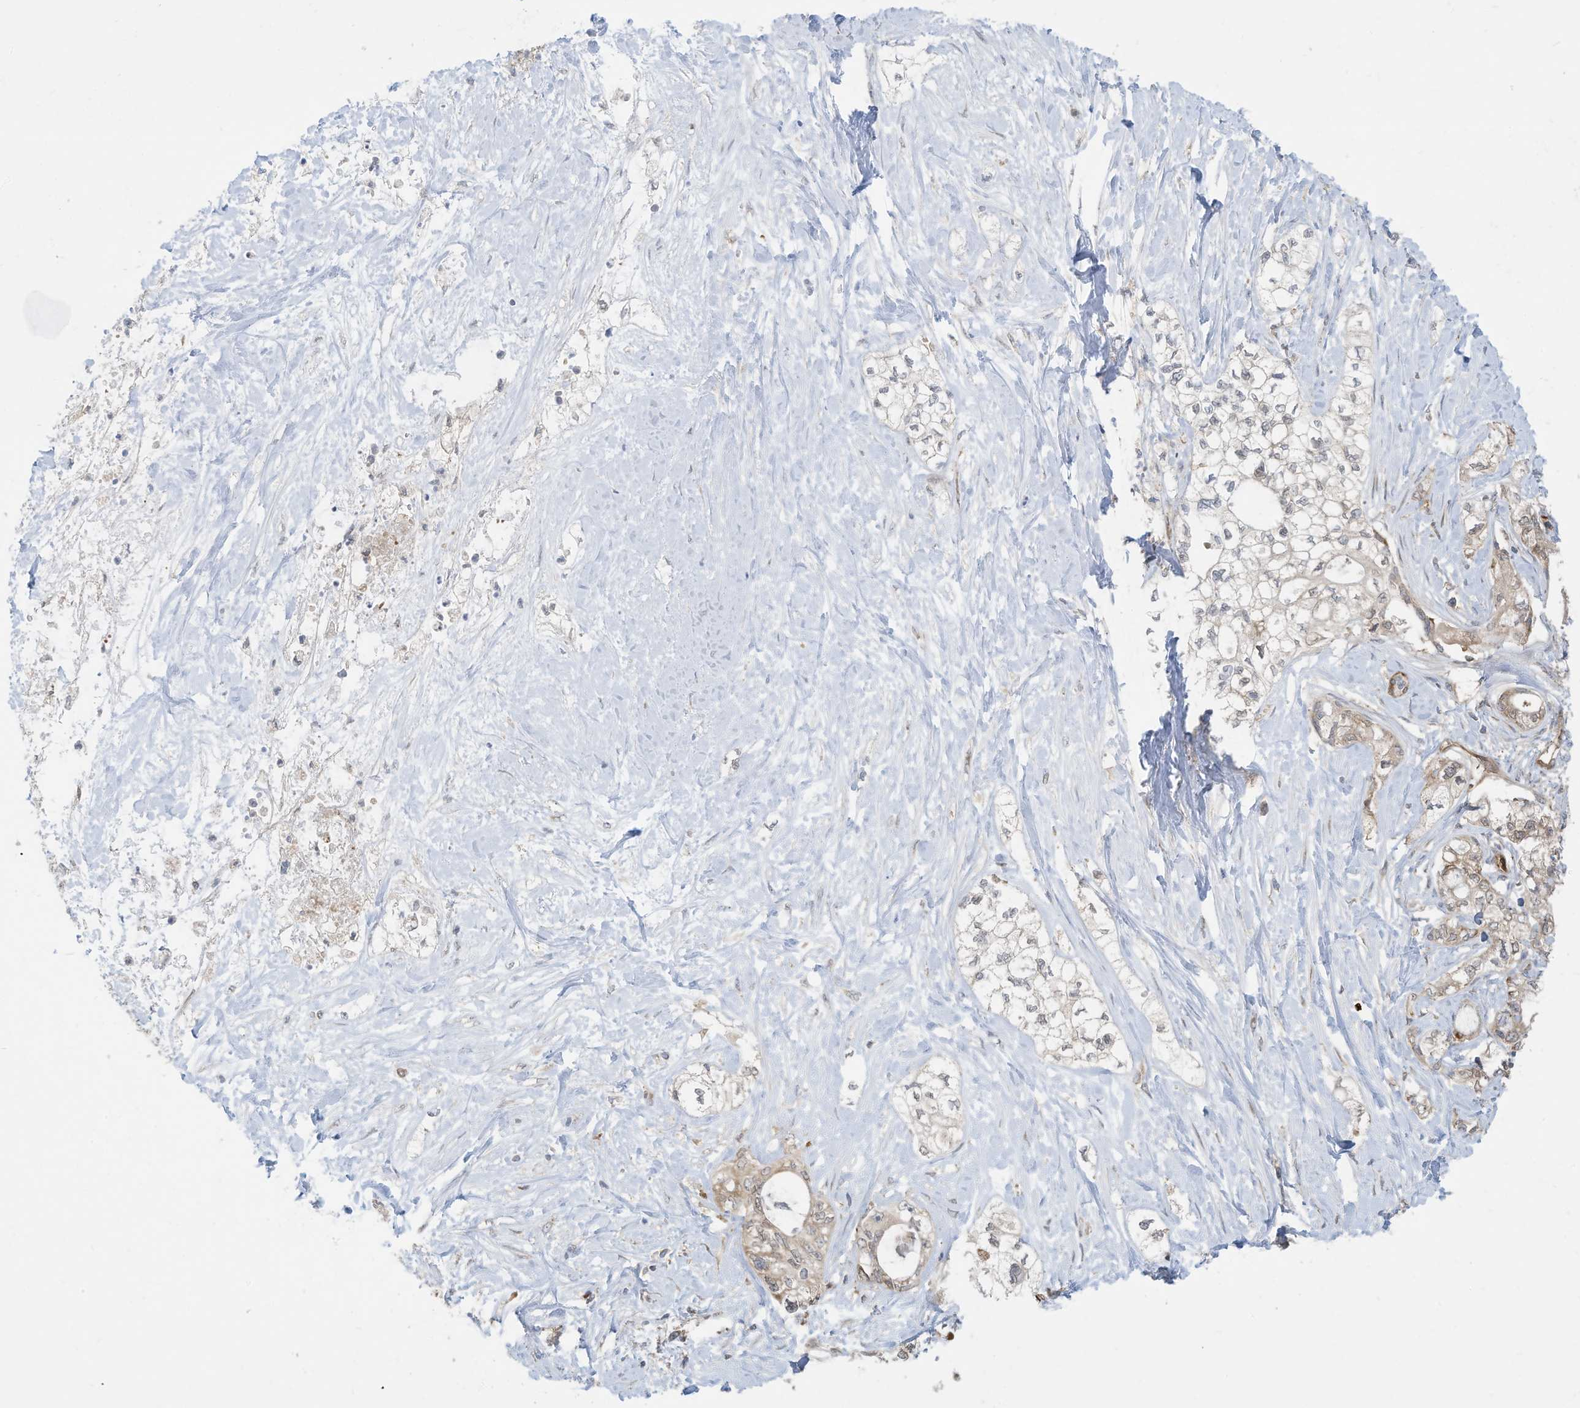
{"staining": {"intensity": "weak", "quantity": "<25%", "location": "cytoplasmic/membranous"}, "tissue": "pancreatic cancer", "cell_type": "Tumor cells", "image_type": "cancer", "snomed": [{"axis": "morphology", "description": "Adenocarcinoma, NOS"}, {"axis": "topography", "description": "Pancreas"}], "caption": "This is an immunohistochemistry (IHC) micrograph of adenocarcinoma (pancreatic). There is no staining in tumor cells.", "gene": "USE1", "patient": {"sex": "male", "age": 70}}